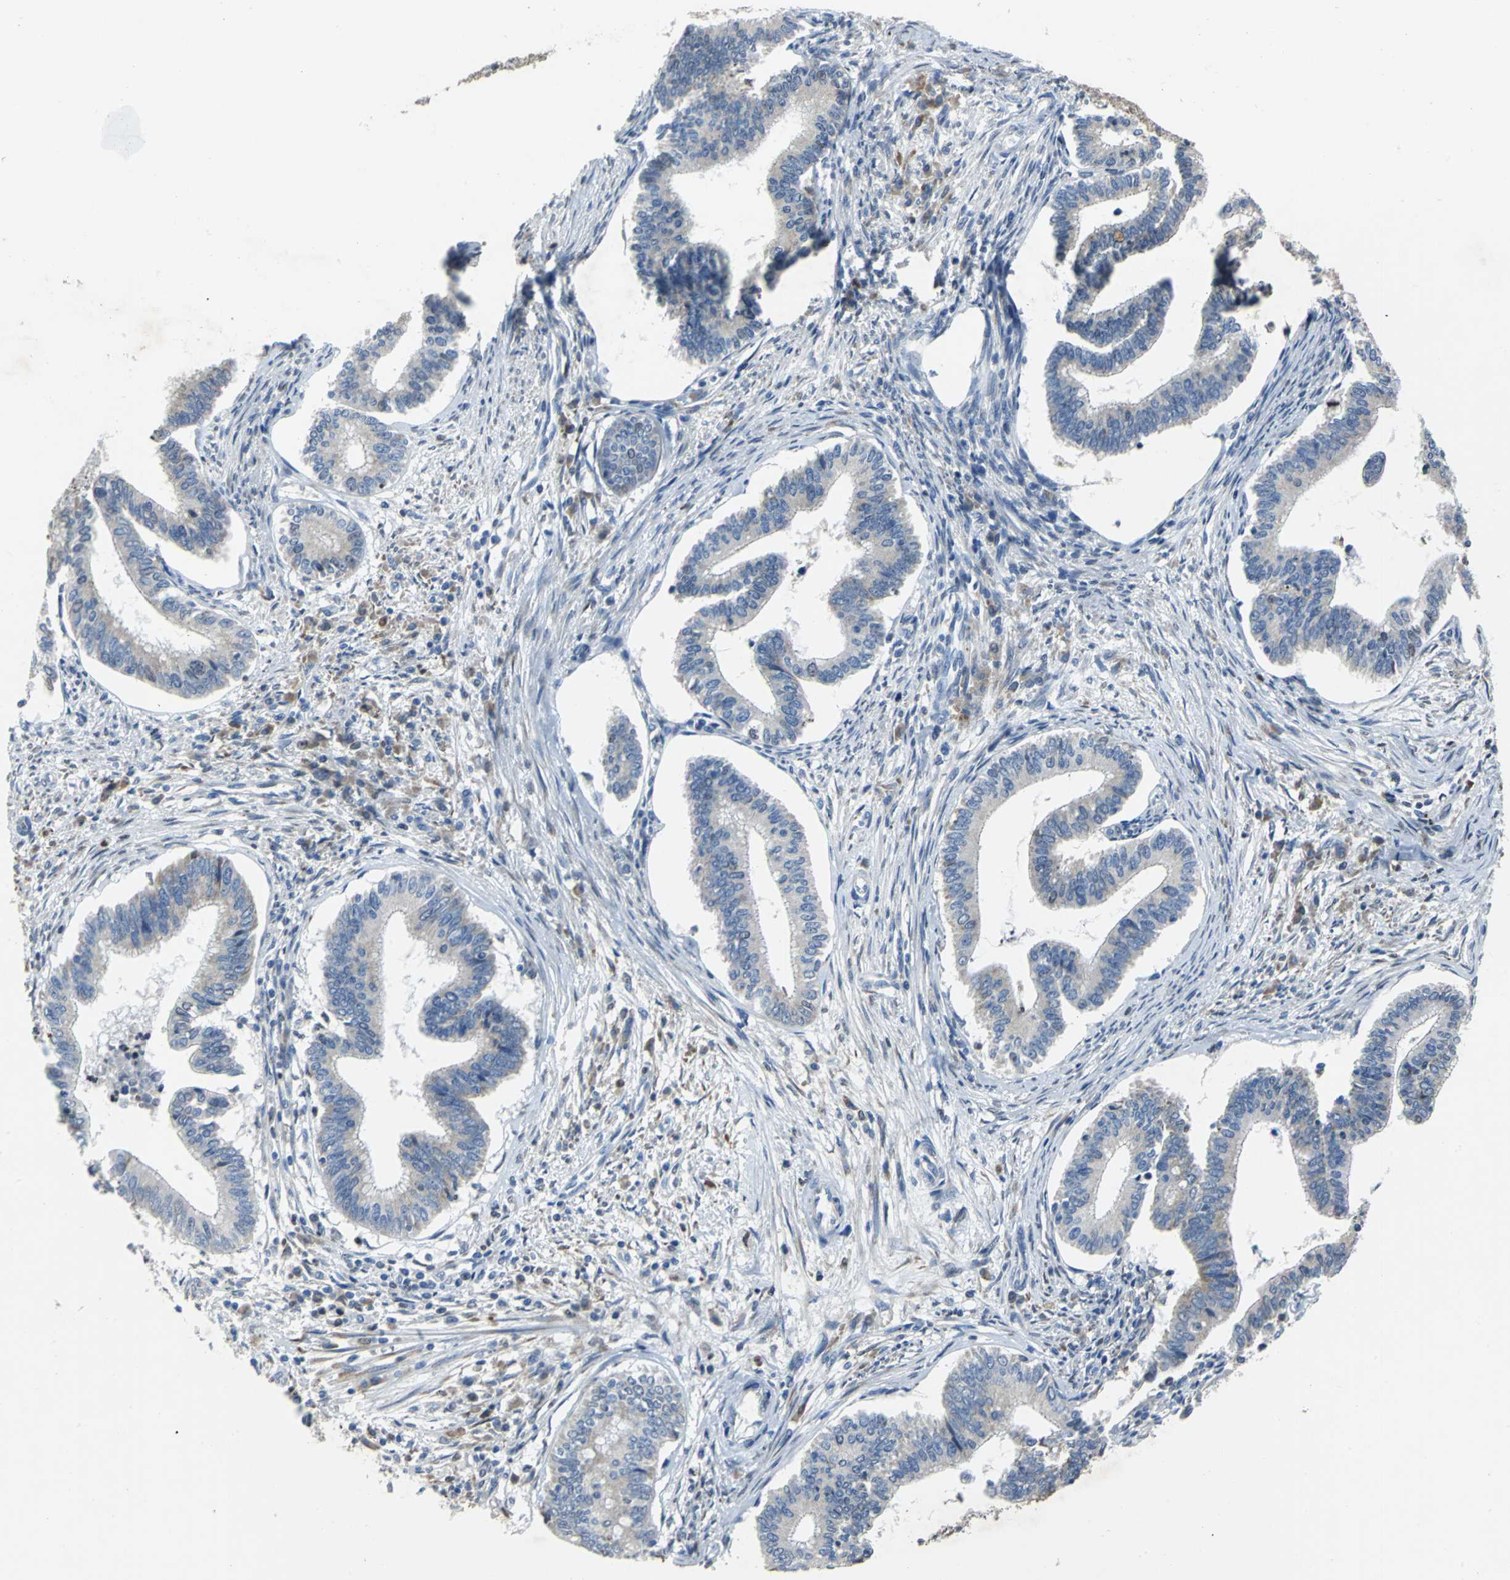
{"staining": {"intensity": "weak", "quantity": "<25%", "location": "cytoplasmic/membranous"}, "tissue": "cervical cancer", "cell_type": "Tumor cells", "image_type": "cancer", "snomed": [{"axis": "morphology", "description": "Adenocarcinoma, NOS"}, {"axis": "topography", "description": "Cervix"}], "caption": "A histopathology image of adenocarcinoma (cervical) stained for a protein displays no brown staining in tumor cells.", "gene": "EIF5A", "patient": {"sex": "female", "age": 36}}